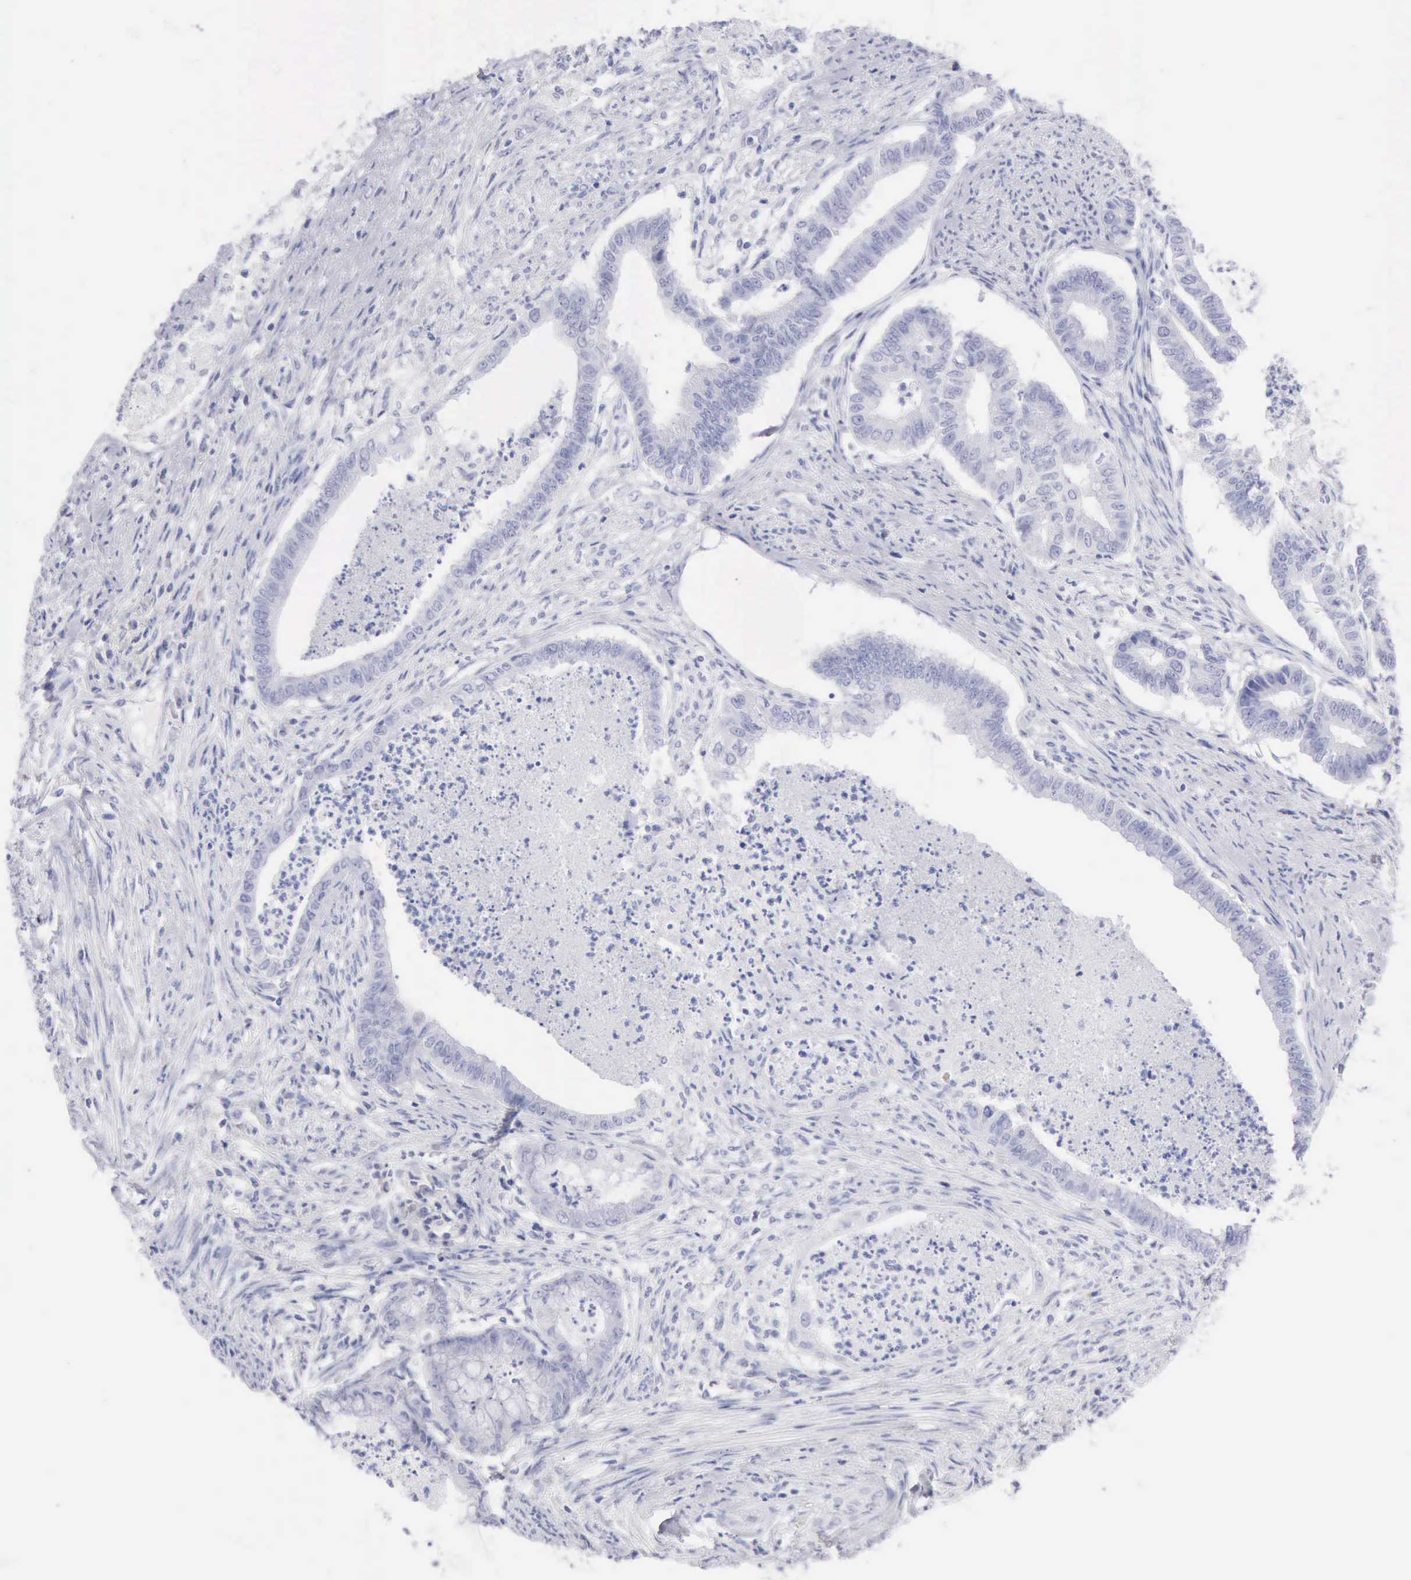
{"staining": {"intensity": "negative", "quantity": "none", "location": "none"}, "tissue": "endometrial cancer", "cell_type": "Tumor cells", "image_type": "cancer", "snomed": [{"axis": "morphology", "description": "Necrosis, NOS"}, {"axis": "morphology", "description": "Adenocarcinoma, NOS"}, {"axis": "topography", "description": "Endometrium"}], "caption": "IHC histopathology image of adenocarcinoma (endometrial) stained for a protein (brown), which displays no expression in tumor cells.", "gene": "ANGEL1", "patient": {"sex": "female", "age": 79}}